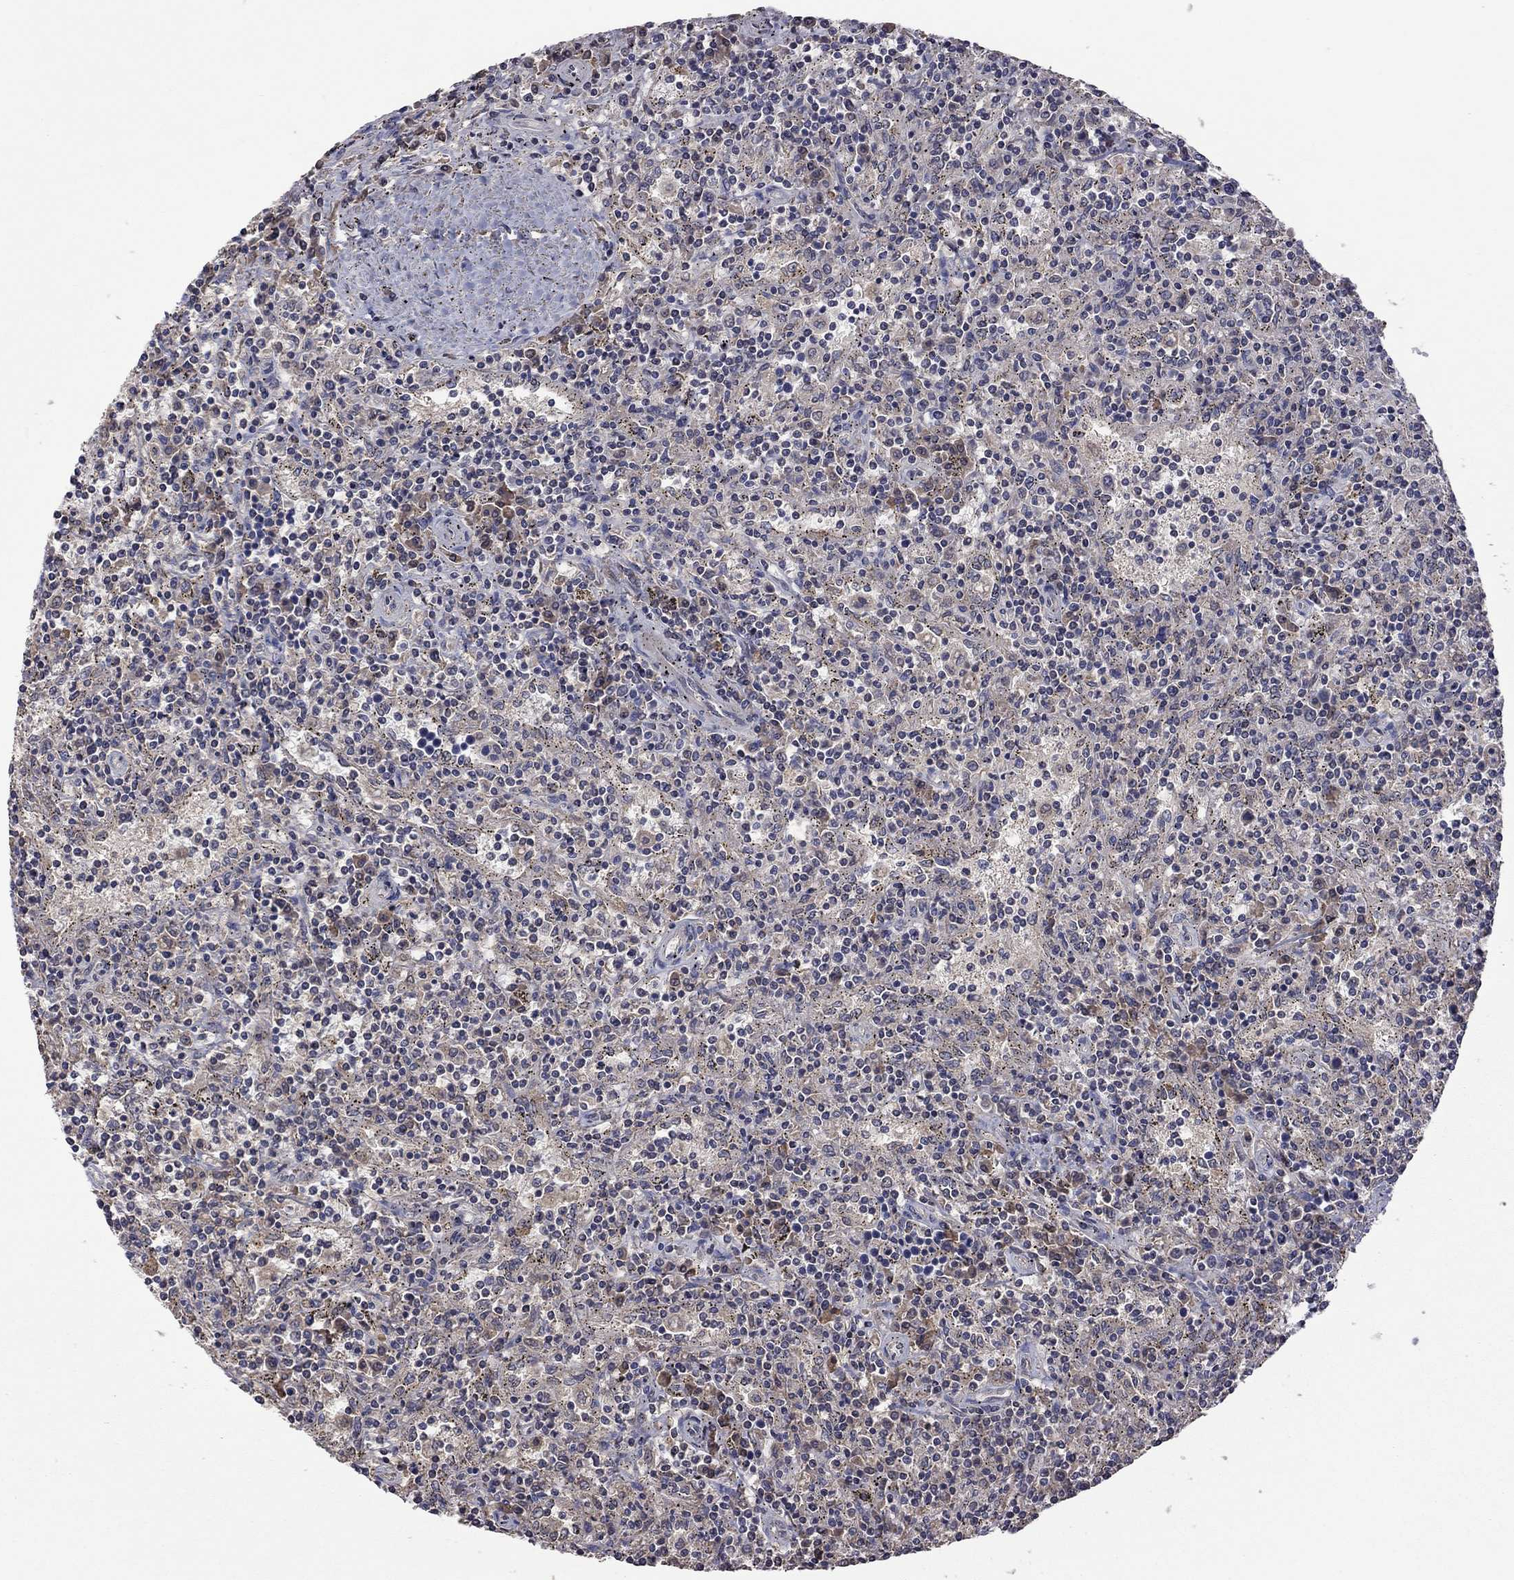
{"staining": {"intensity": "negative", "quantity": "none", "location": "none"}, "tissue": "lymphoma", "cell_type": "Tumor cells", "image_type": "cancer", "snomed": [{"axis": "morphology", "description": "Malignant lymphoma, non-Hodgkin's type, Low grade"}, {"axis": "topography", "description": "Spleen"}], "caption": "DAB (3,3'-diaminobenzidine) immunohistochemical staining of human lymphoma reveals no significant expression in tumor cells.", "gene": "TSNARE1", "patient": {"sex": "male", "age": 62}}